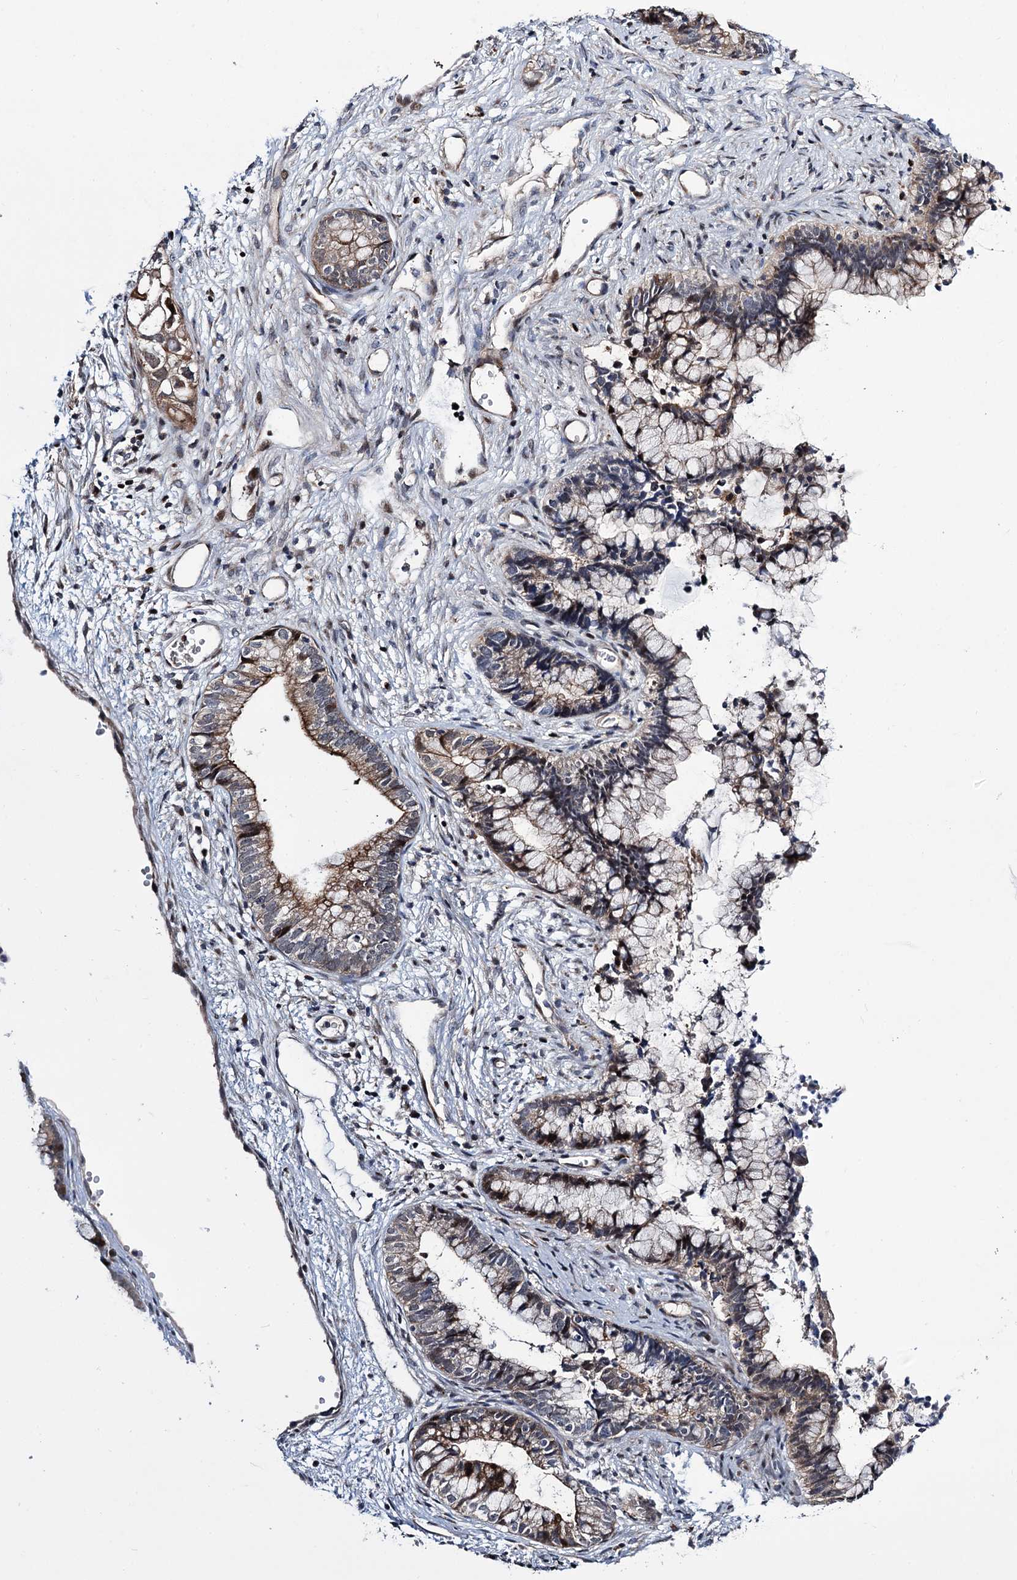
{"staining": {"intensity": "moderate", "quantity": "25%-75%", "location": "cytoplasmic/membranous,nuclear"}, "tissue": "cervical cancer", "cell_type": "Tumor cells", "image_type": "cancer", "snomed": [{"axis": "morphology", "description": "Adenocarcinoma, NOS"}, {"axis": "topography", "description": "Cervix"}], "caption": "Tumor cells display moderate cytoplasmic/membranous and nuclear expression in about 25%-75% of cells in adenocarcinoma (cervical).", "gene": "UBR1", "patient": {"sex": "female", "age": 44}}